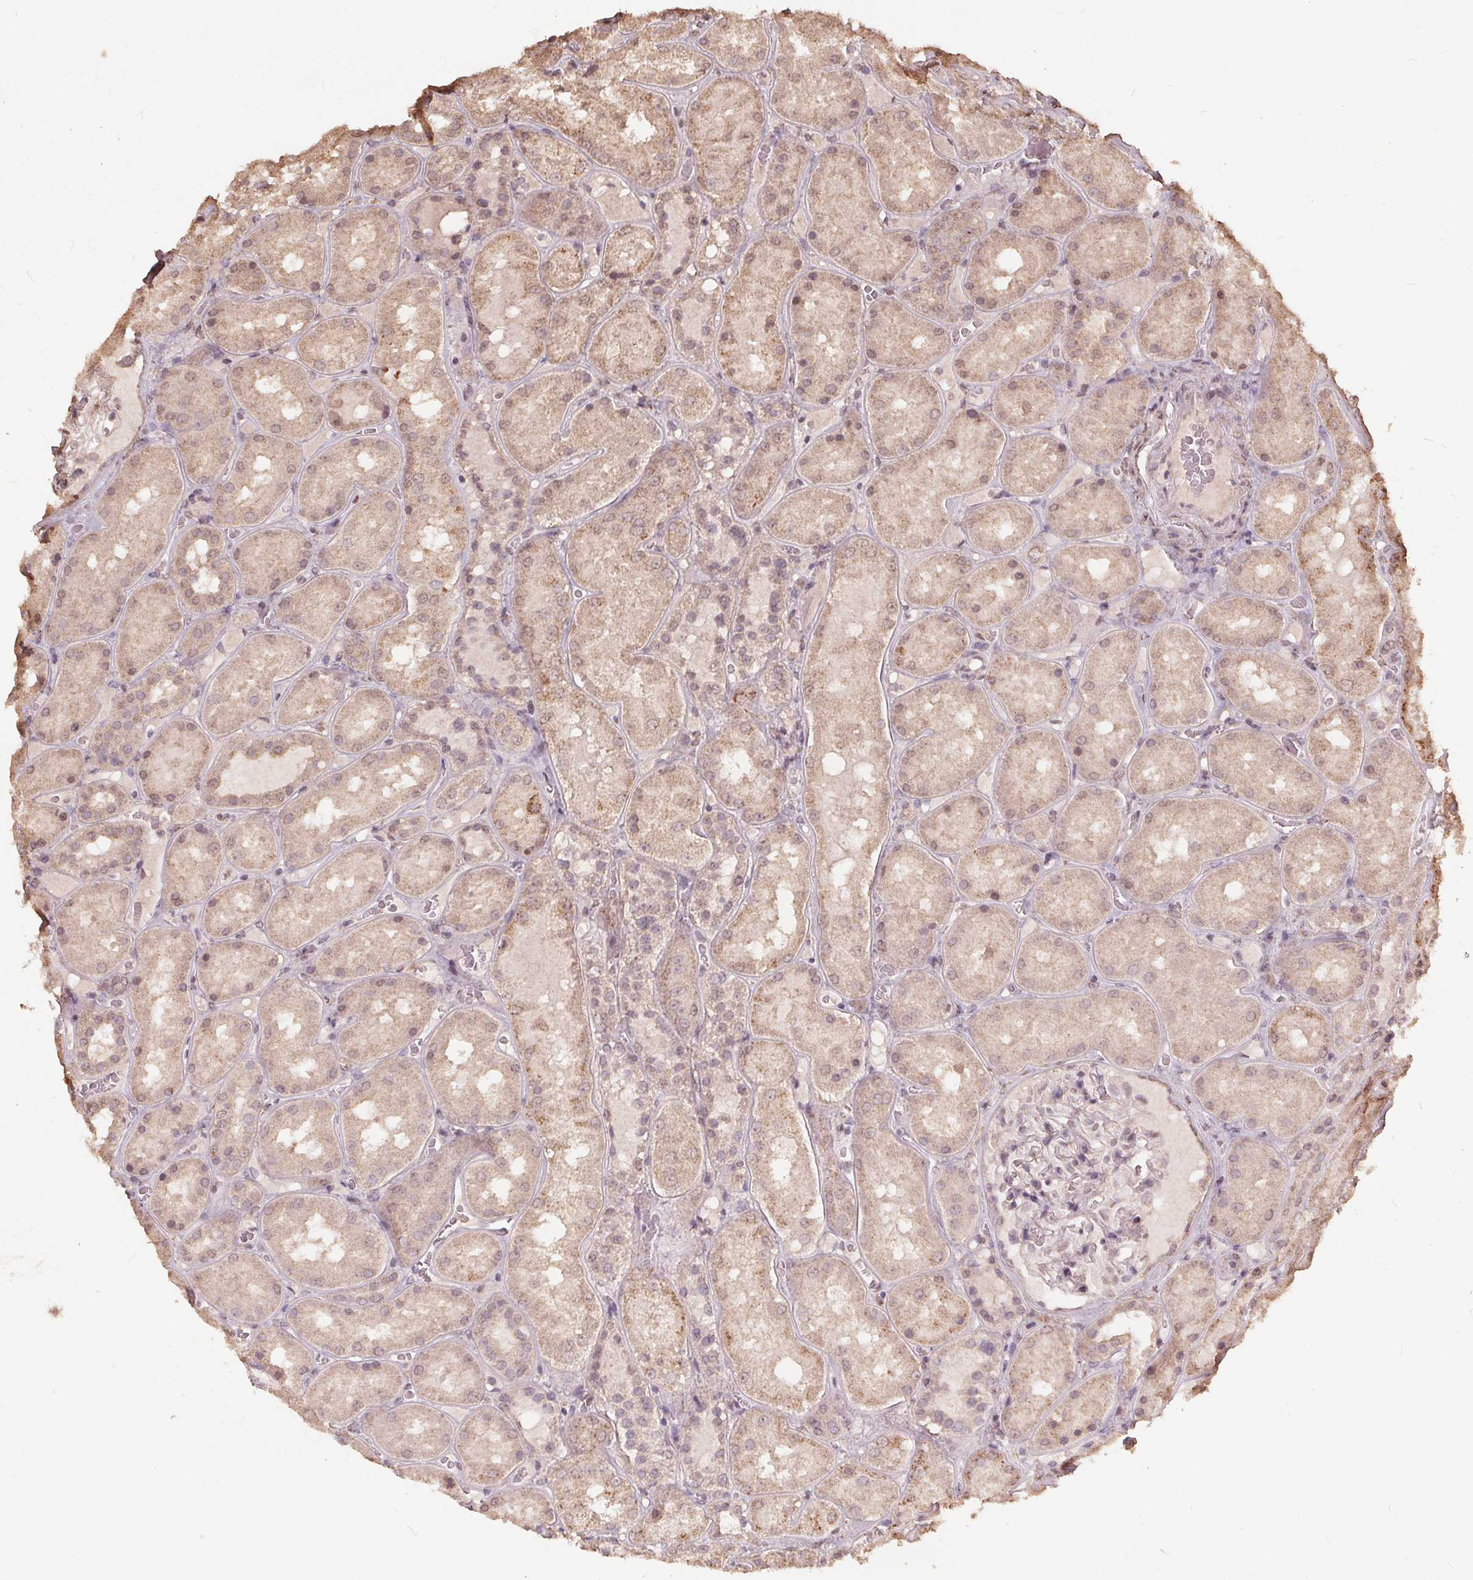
{"staining": {"intensity": "moderate", "quantity": "<25%", "location": "nuclear"}, "tissue": "kidney", "cell_type": "Cells in glomeruli", "image_type": "normal", "snomed": [{"axis": "morphology", "description": "Normal tissue, NOS"}, {"axis": "topography", "description": "Kidney"}], "caption": "DAB (3,3'-diaminobenzidine) immunohistochemical staining of benign human kidney displays moderate nuclear protein expression in about <25% of cells in glomeruli.", "gene": "DSG3", "patient": {"sex": "male", "age": 73}}